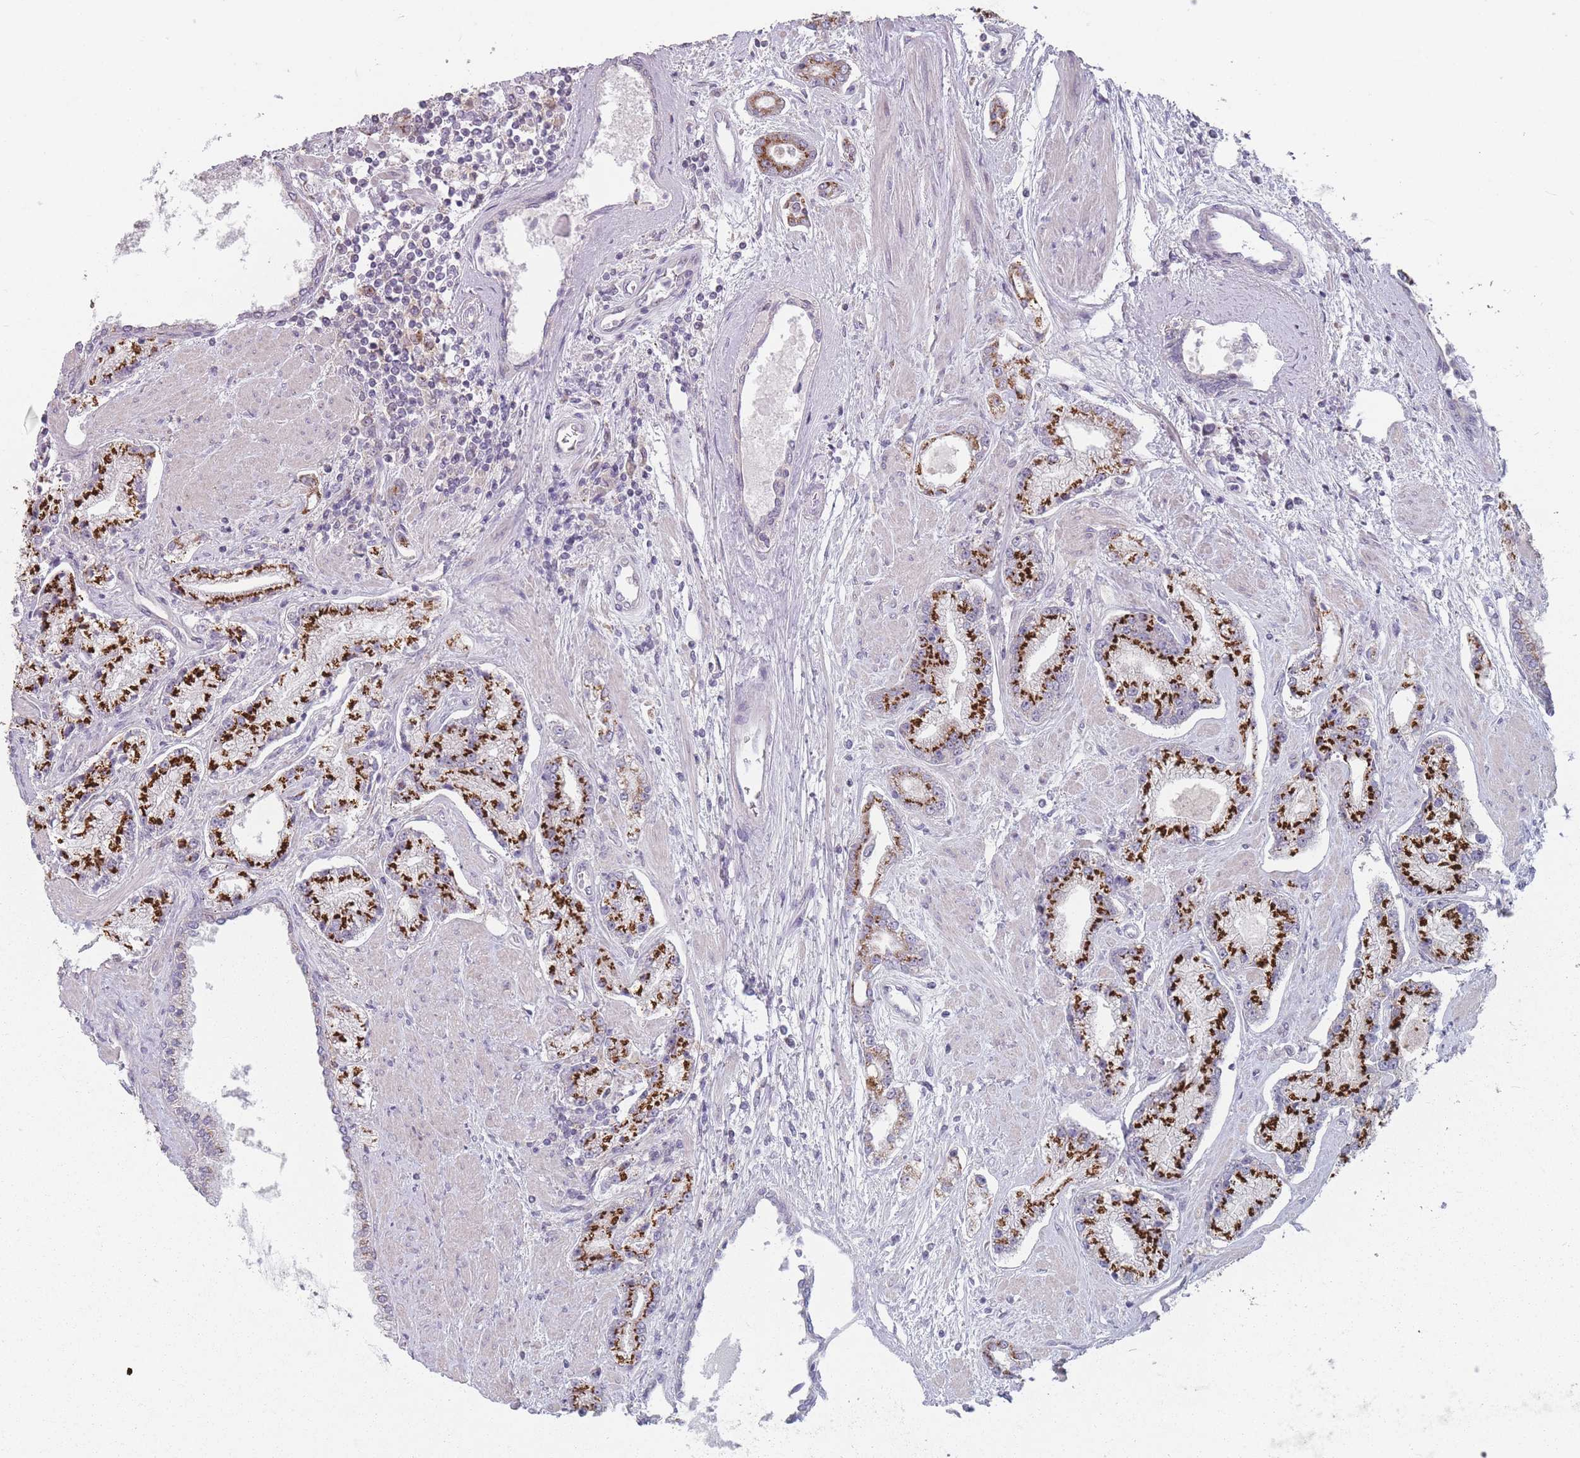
{"staining": {"intensity": "strong", "quantity": ">75%", "location": "cytoplasmic/membranous"}, "tissue": "prostate cancer", "cell_type": "Tumor cells", "image_type": "cancer", "snomed": [{"axis": "morphology", "description": "Adenocarcinoma, High grade"}, {"axis": "topography", "description": "Prostate"}], "caption": "Strong cytoplasmic/membranous protein staining is present in approximately >75% of tumor cells in prostate cancer (high-grade adenocarcinoma). The protein of interest is stained brown, and the nuclei are stained in blue (DAB (3,3'-diaminobenzidine) IHC with brightfield microscopy, high magnification).", "gene": "AKAIN1", "patient": {"sex": "male", "age": 67}}